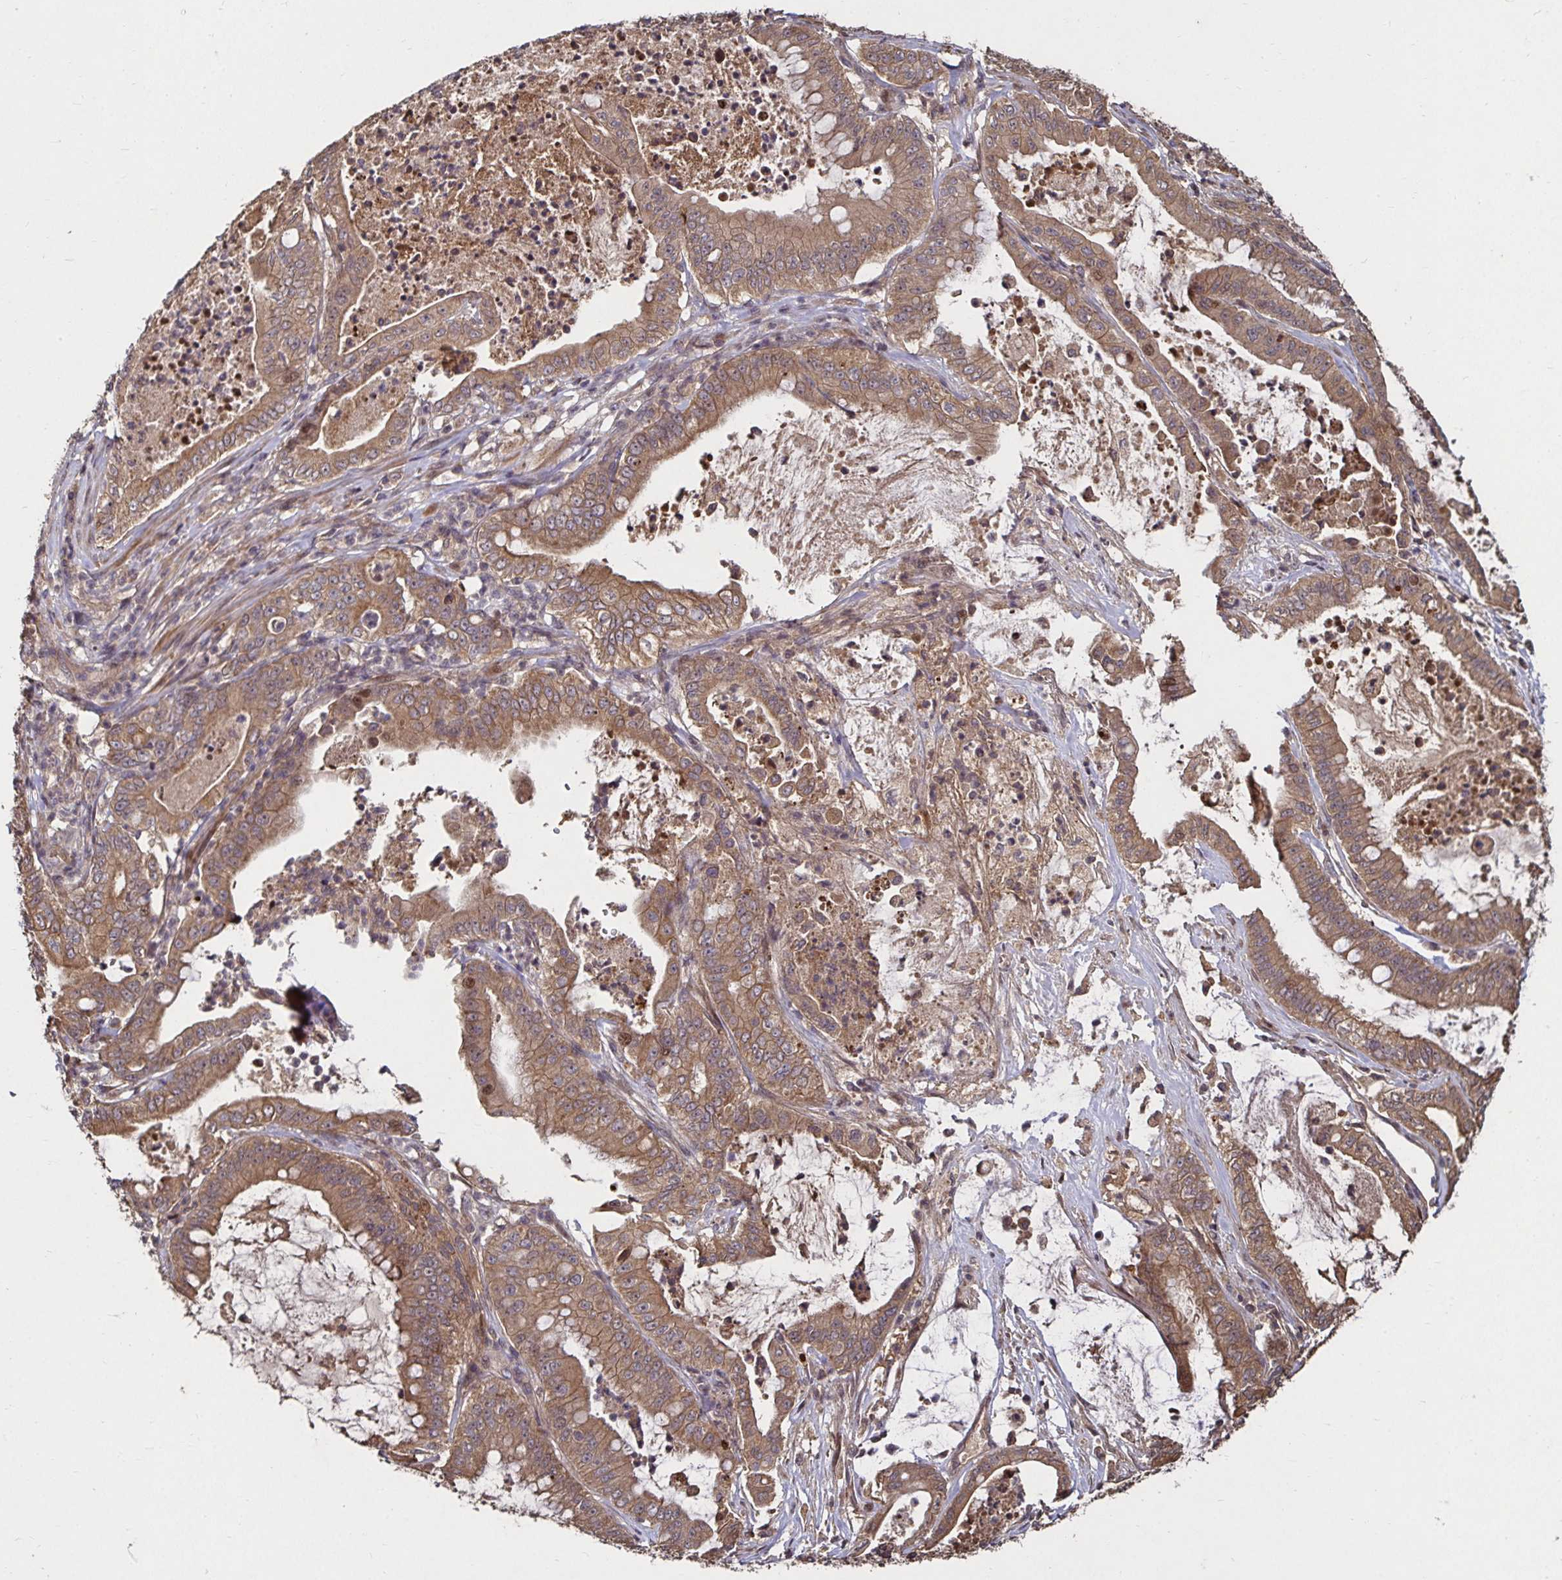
{"staining": {"intensity": "moderate", "quantity": ">75%", "location": "cytoplasmic/membranous"}, "tissue": "pancreatic cancer", "cell_type": "Tumor cells", "image_type": "cancer", "snomed": [{"axis": "morphology", "description": "Adenocarcinoma, NOS"}, {"axis": "topography", "description": "Pancreas"}], "caption": "Tumor cells demonstrate moderate cytoplasmic/membranous staining in about >75% of cells in pancreatic cancer (adenocarcinoma).", "gene": "SMYD3", "patient": {"sex": "male", "age": 71}}